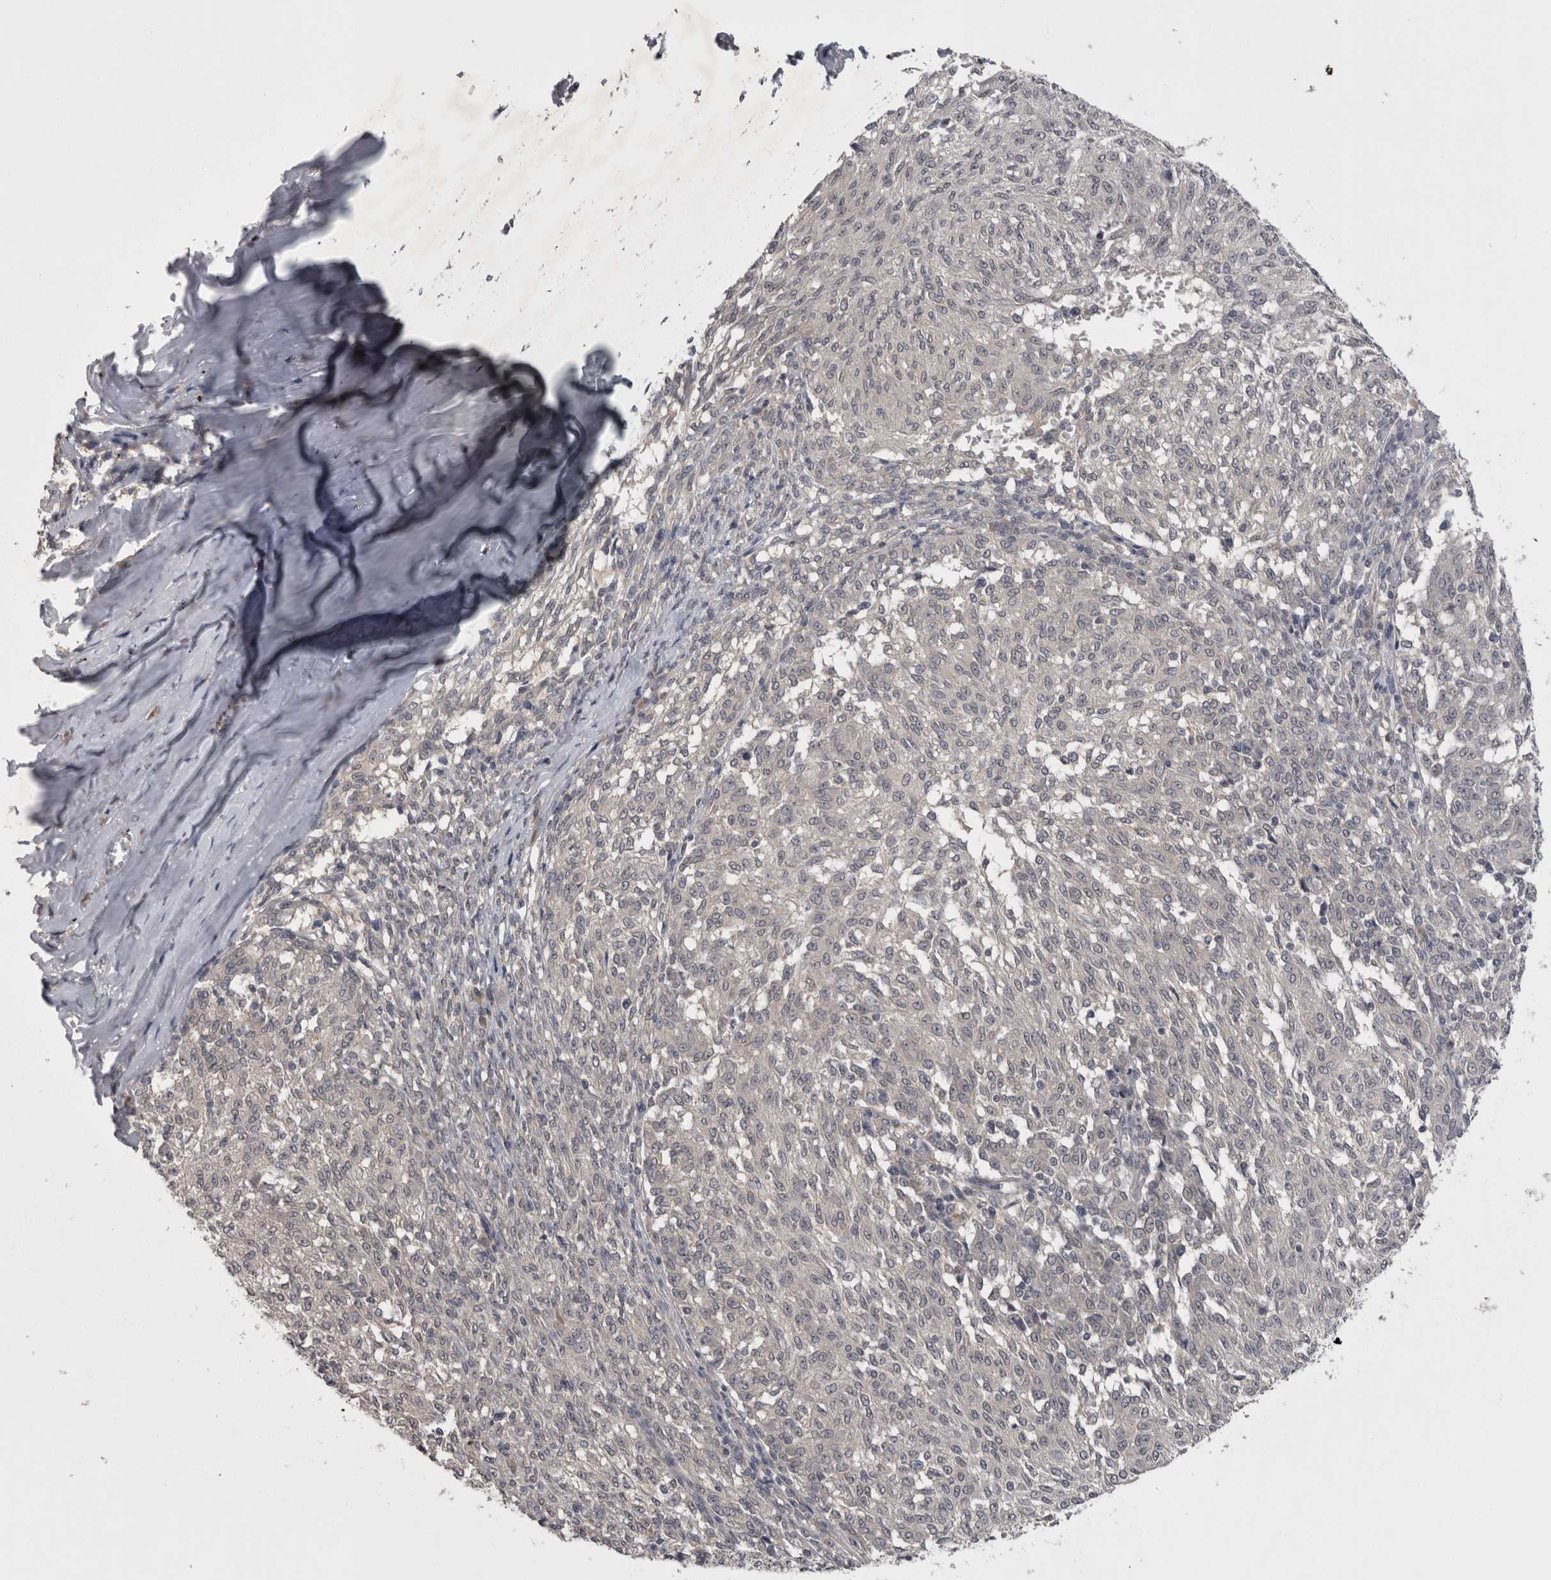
{"staining": {"intensity": "negative", "quantity": "none", "location": "none"}, "tissue": "melanoma", "cell_type": "Tumor cells", "image_type": "cancer", "snomed": [{"axis": "morphology", "description": "Malignant melanoma, NOS"}, {"axis": "topography", "description": "Skin"}], "caption": "Immunohistochemistry (IHC) micrograph of melanoma stained for a protein (brown), which reveals no staining in tumor cells.", "gene": "ZNF114", "patient": {"sex": "female", "age": 72}}